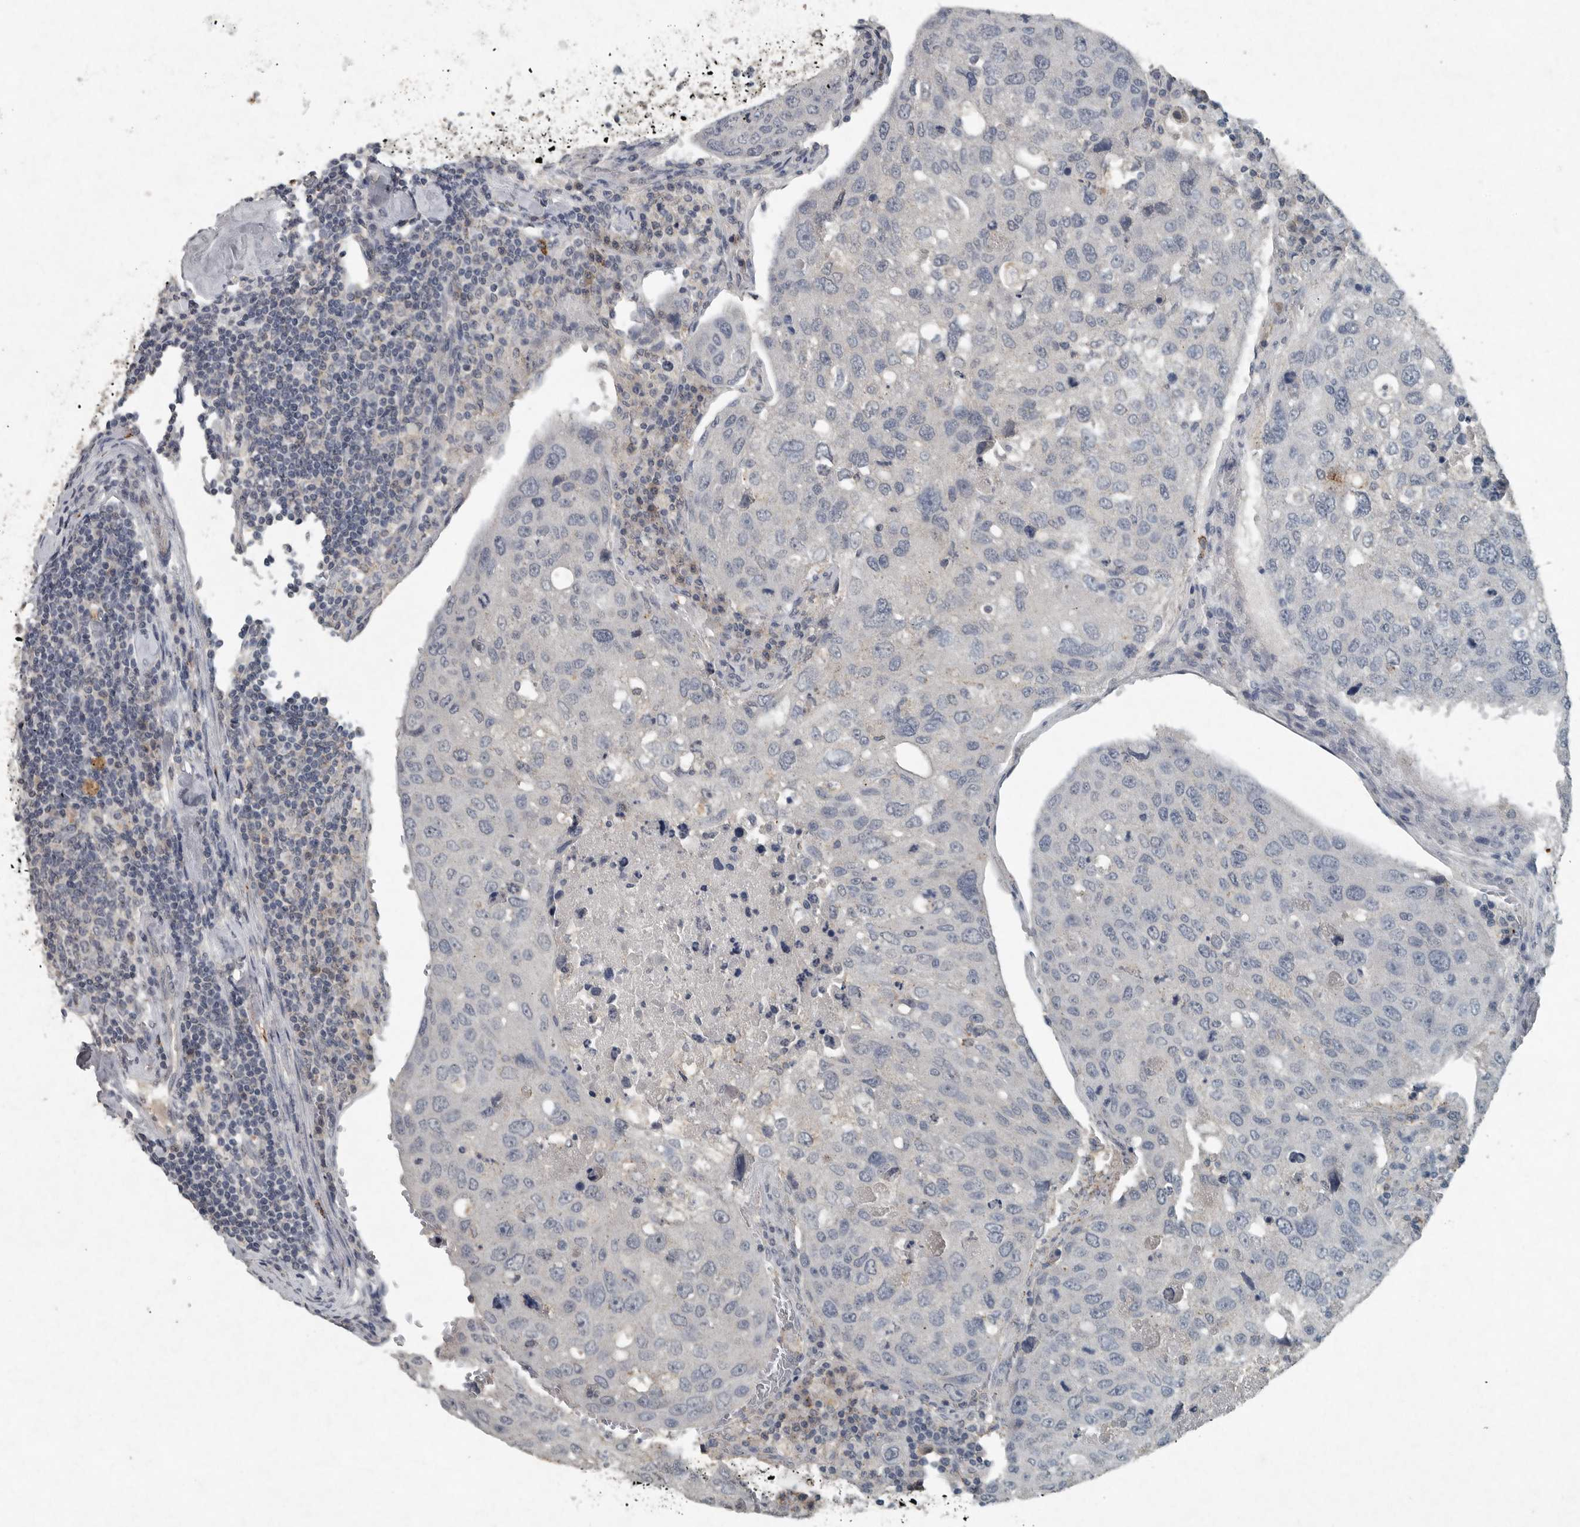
{"staining": {"intensity": "negative", "quantity": "none", "location": "none"}, "tissue": "urothelial cancer", "cell_type": "Tumor cells", "image_type": "cancer", "snomed": [{"axis": "morphology", "description": "Urothelial carcinoma, High grade"}, {"axis": "topography", "description": "Lymph node"}, {"axis": "topography", "description": "Urinary bladder"}], "caption": "Protein analysis of urothelial carcinoma (high-grade) reveals no significant positivity in tumor cells. (DAB immunohistochemistry (IHC), high magnification).", "gene": "IL20", "patient": {"sex": "male", "age": 51}}